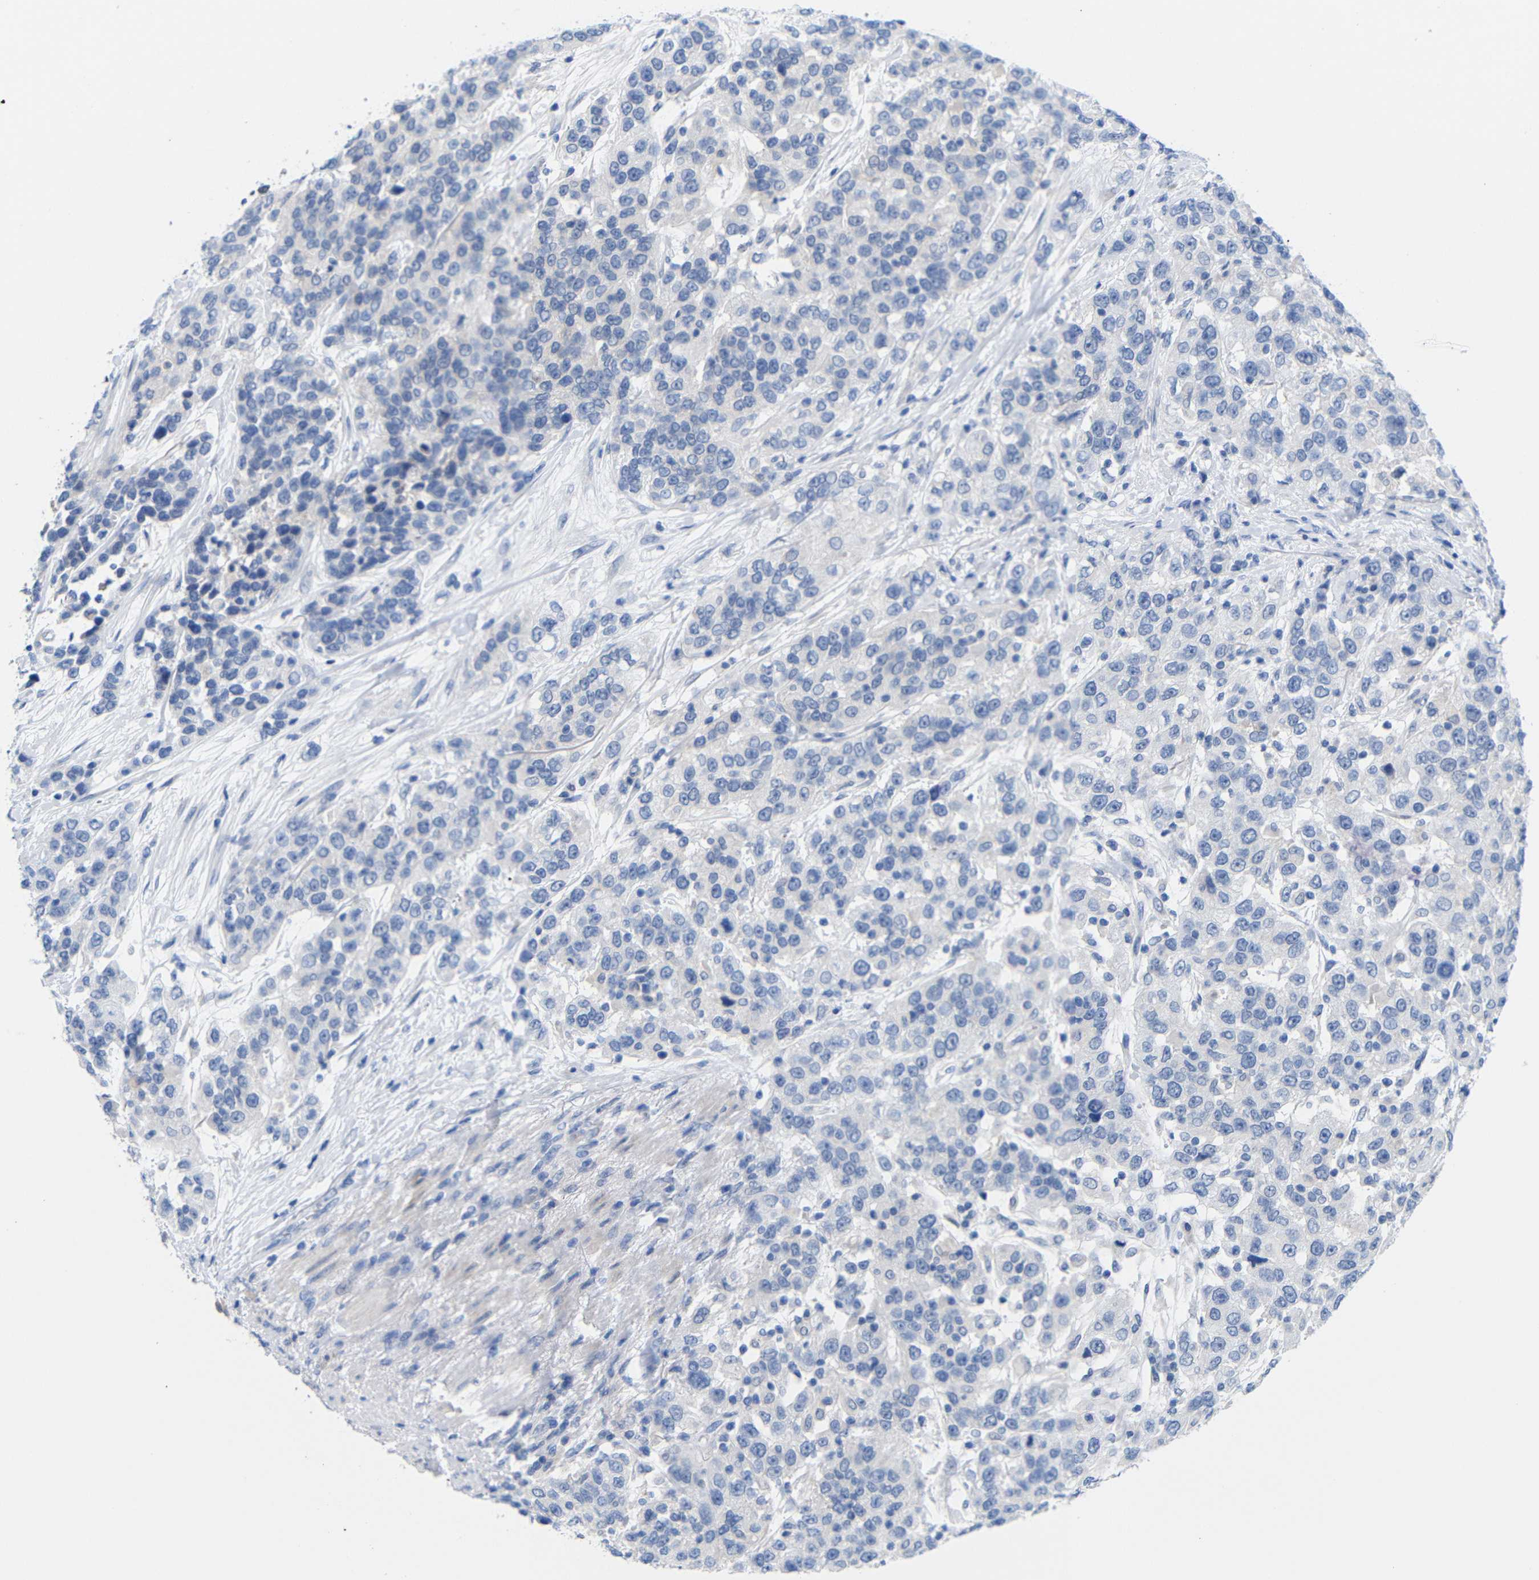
{"staining": {"intensity": "negative", "quantity": "none", "location": "none"}, "tissue": "urothelial cancer", "cell_type": "Tumor cells", "image_type": "cancer", "snomed": [{"axis": "morphology", "description": "Urothelial carcinoma, High grade"}, {"axis": "topography", "description": "Urinary bladder"}], "caption": "Immunohistochemistry of urothelial carcinoma (high-grade) demonstrates no expression in tumor cells.", "gene": "PEBP1", "patient": {"sex": "female", "age": 80}}